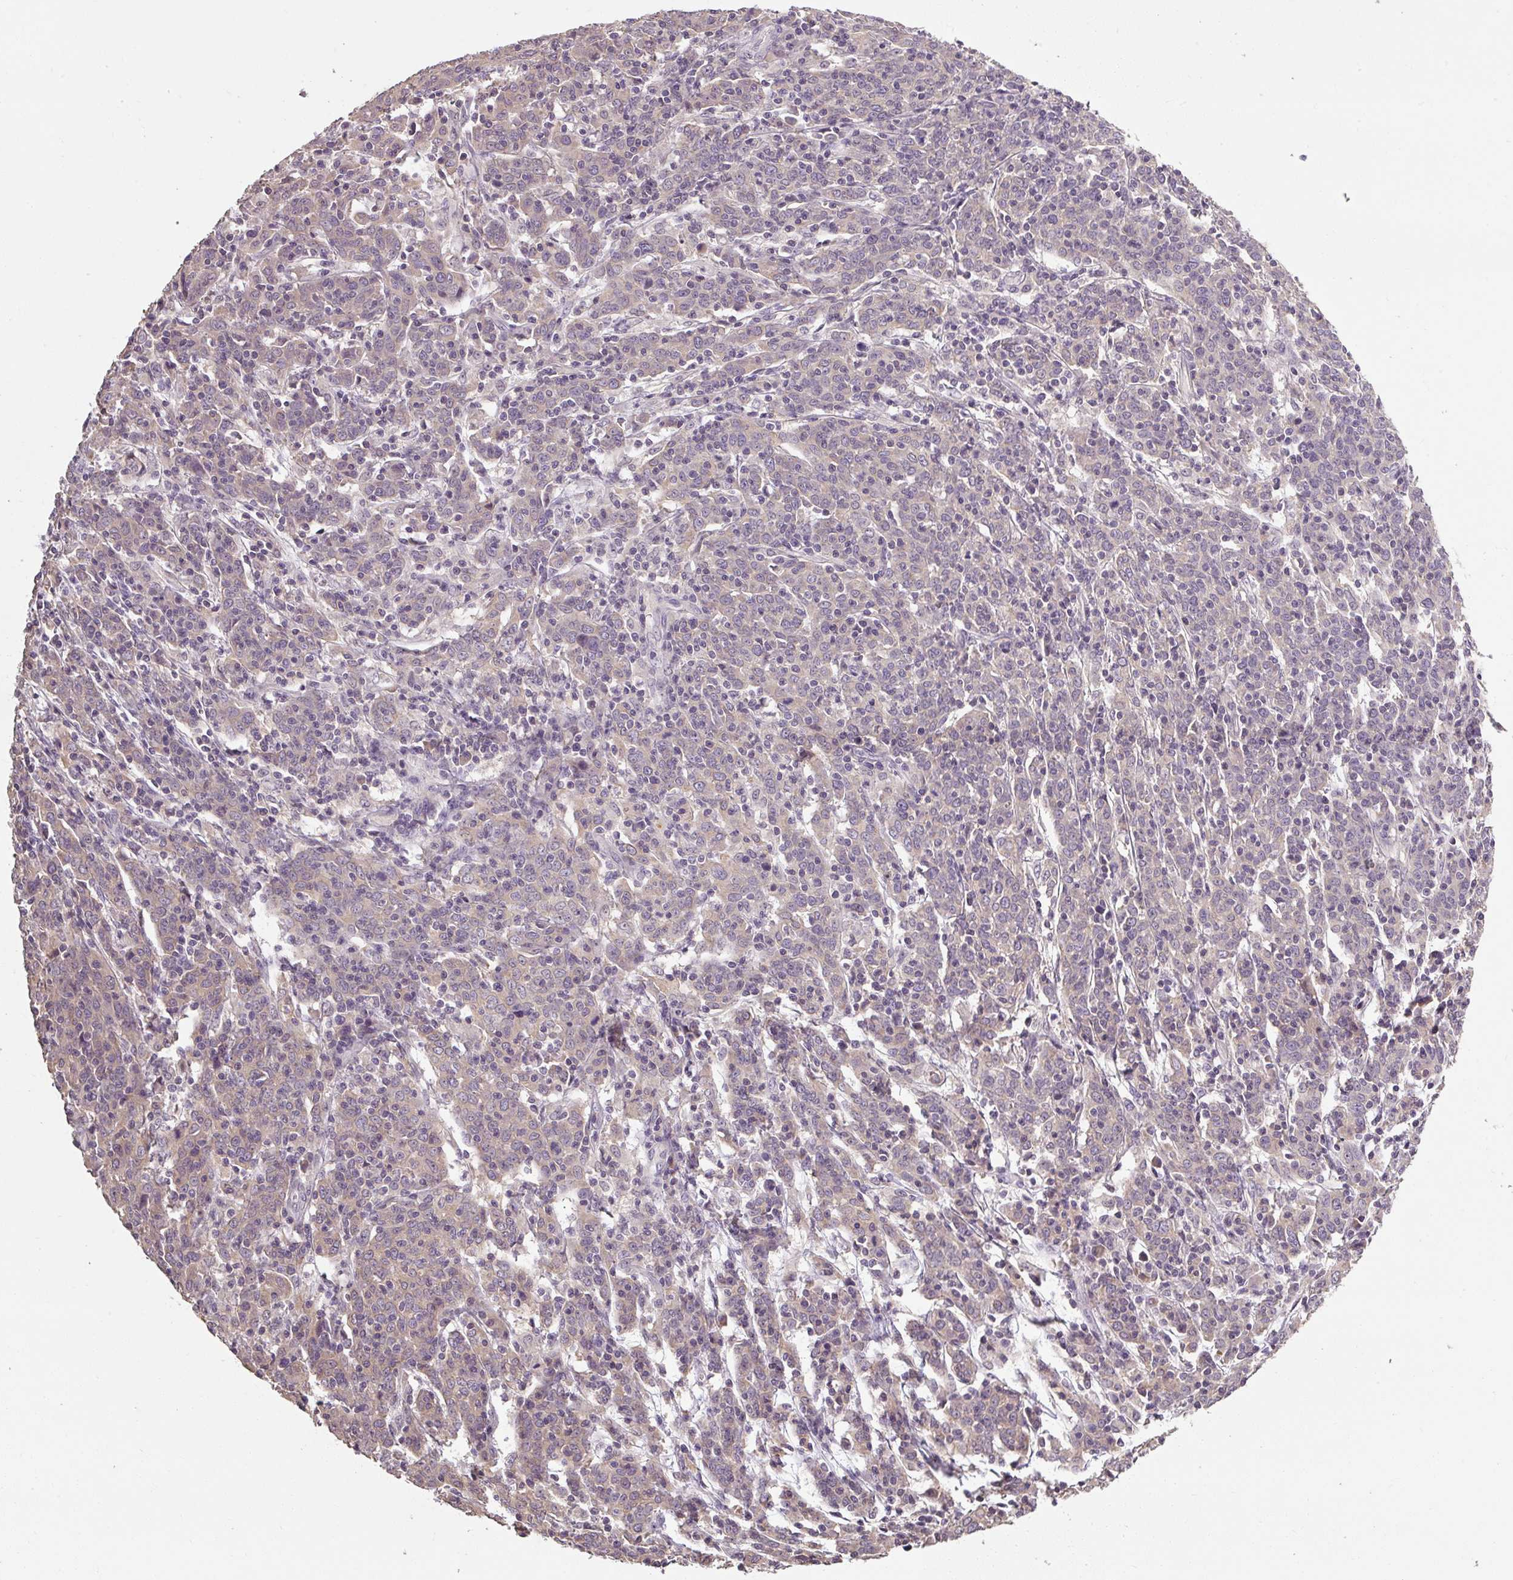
{"staining": {"intensity": "weak", "quantity": "<25%", "location": "cytoplasmic/membranous"}, "tissue": "cervical cancer", "cell_type": "Tumor cells", "image_type": "cancer", "snomed": [{"axis": "morphology", "description": "Squamous cell carcinoma, NOS"}, {"axis": "topography", "description": "Cervix"}], "caption": "This is an immunohistochemistry histopathology image of human cervical squamous cell carcinoma. There is no expression in tumor cells.", "gene": "CFAP65", "patient": {"sex": "female", "age": 67}}